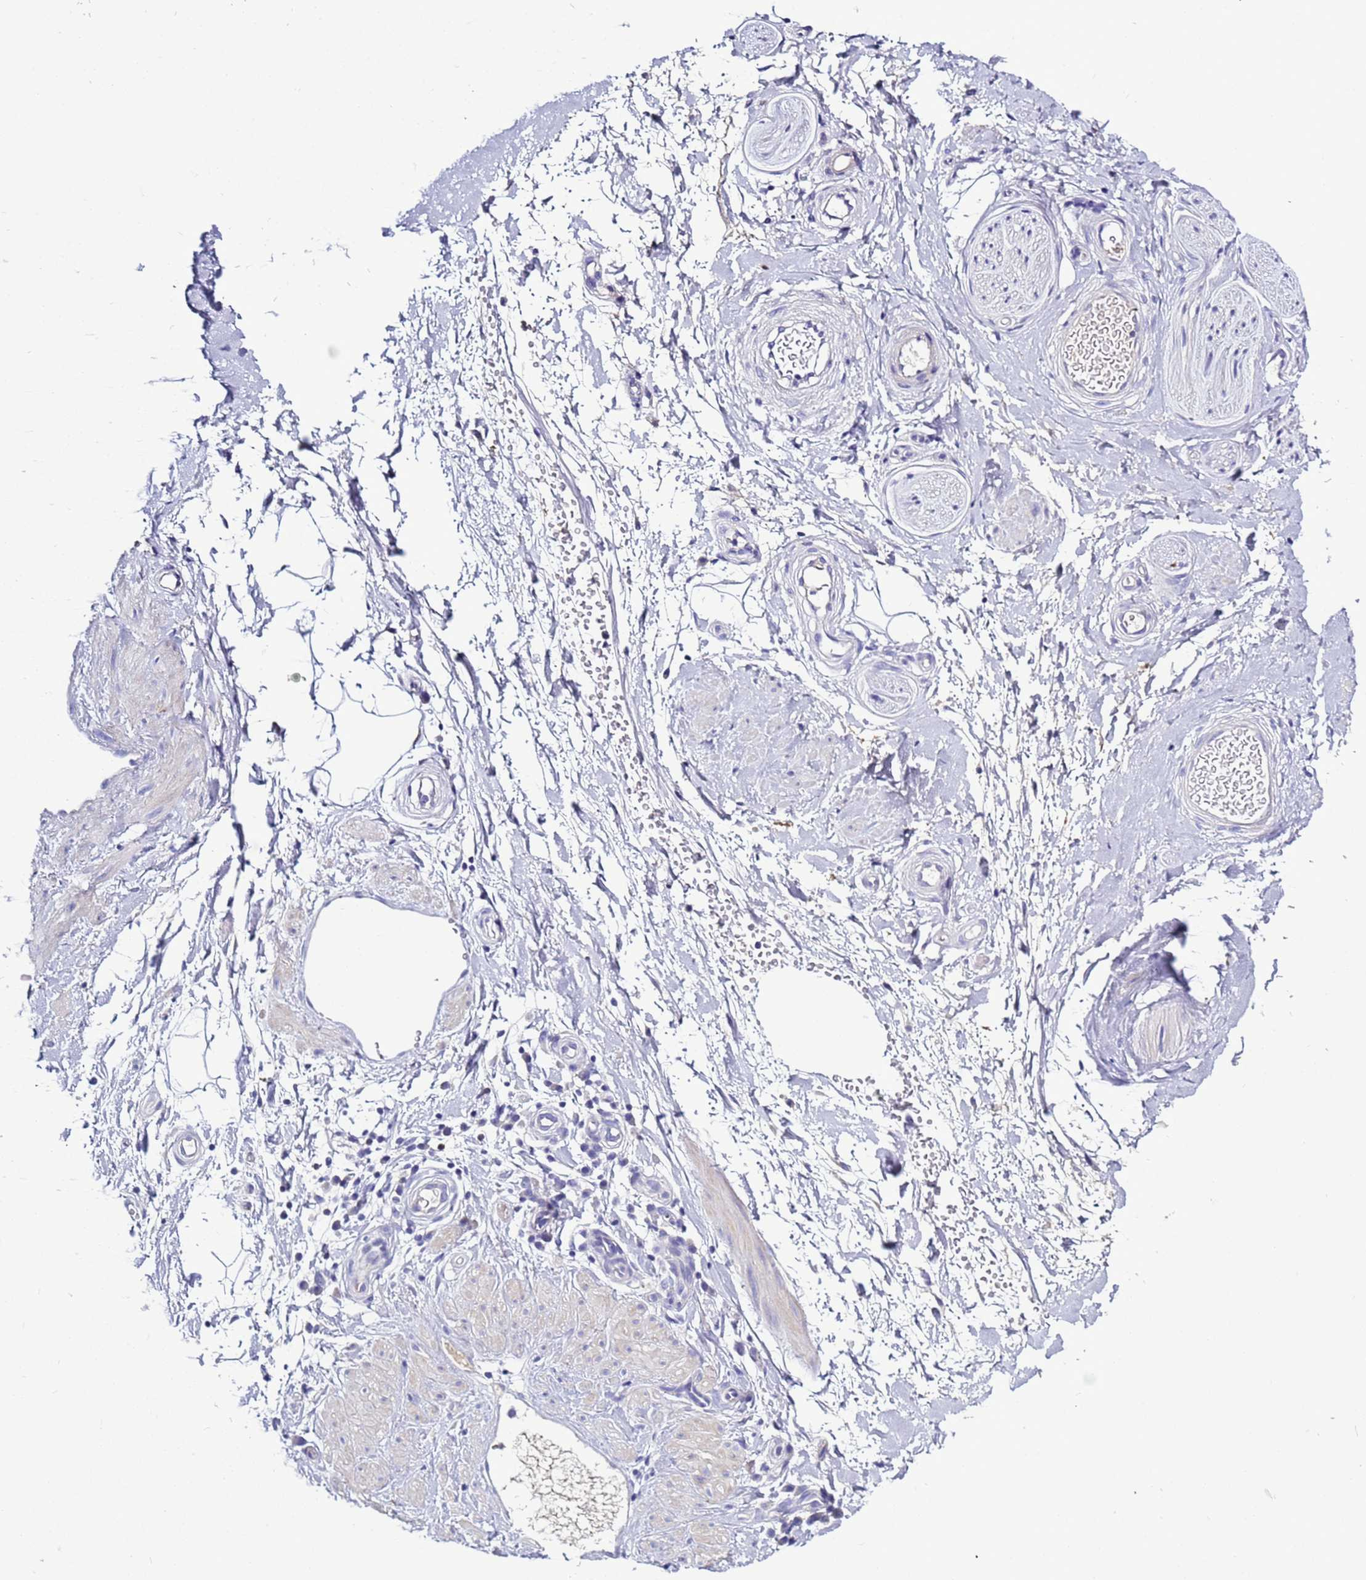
{"staining": {"intensity": "negative", "quantity": "none", "location": "none"}, "tissue": "adipose tissue", "cell_type": "Adipocytes", "image_type": "normal", "snomed": [{"axis": "morphology", "description": "Normal tissue, NOS"}, {"axis": "topography", "description": "Soft tissue"}, {"axis": "topography", "description": "Adipose tissue"}, {"axis": "topography", "description": "Vascular tissue"}, {"axis": "topography", "description": "Peripheral nerve tissue"}], "caption": "Adipocytes show no significant expression in normal adipose tissue. (DAB (3,3'-diaminobenzidine) immunohistochemistry visualized using brightfield microscopy, high magnification).", "gene": "C4orf46", "patient": {"sex": "male", "age": 74}}